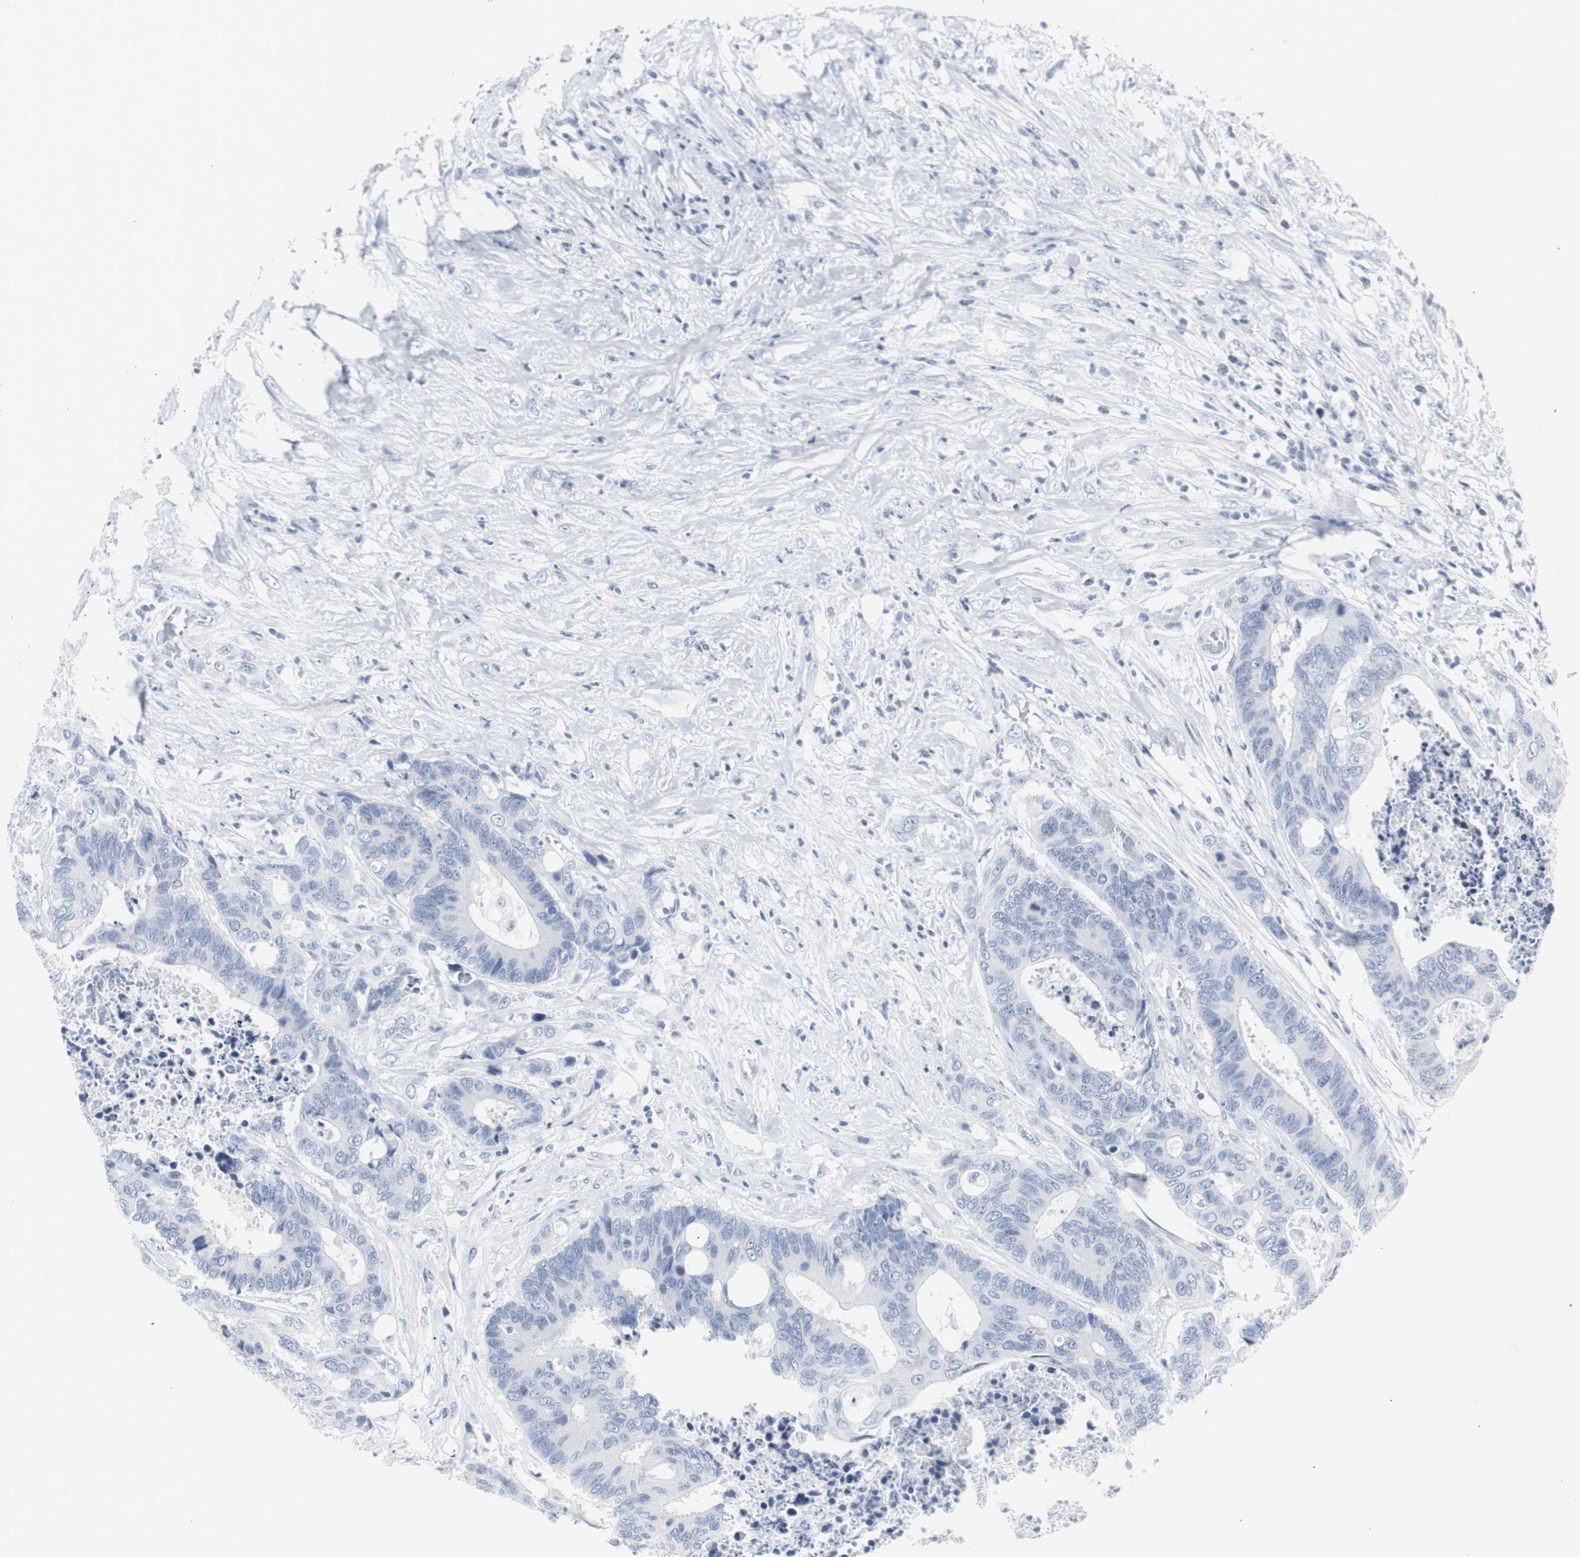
{"staining": {"intensity": "negative", "quantity": "none", "location": "none"}, "tissue": "colorectal cancer", "cell_type": "Tumor cells", "image_type": "cancer", "snomed": [{"axis": "morphology", "description": "Adenocarcinoma, NOS"}, {"axis": "topography", "description": "Rectum"}], "caption": "Colorectal adenocarcinoma stained for a protein using IHC demonstrates no positivity tumor cells.", "gene": "S100A7", "patient": {"sex": "male", "age": 55}}